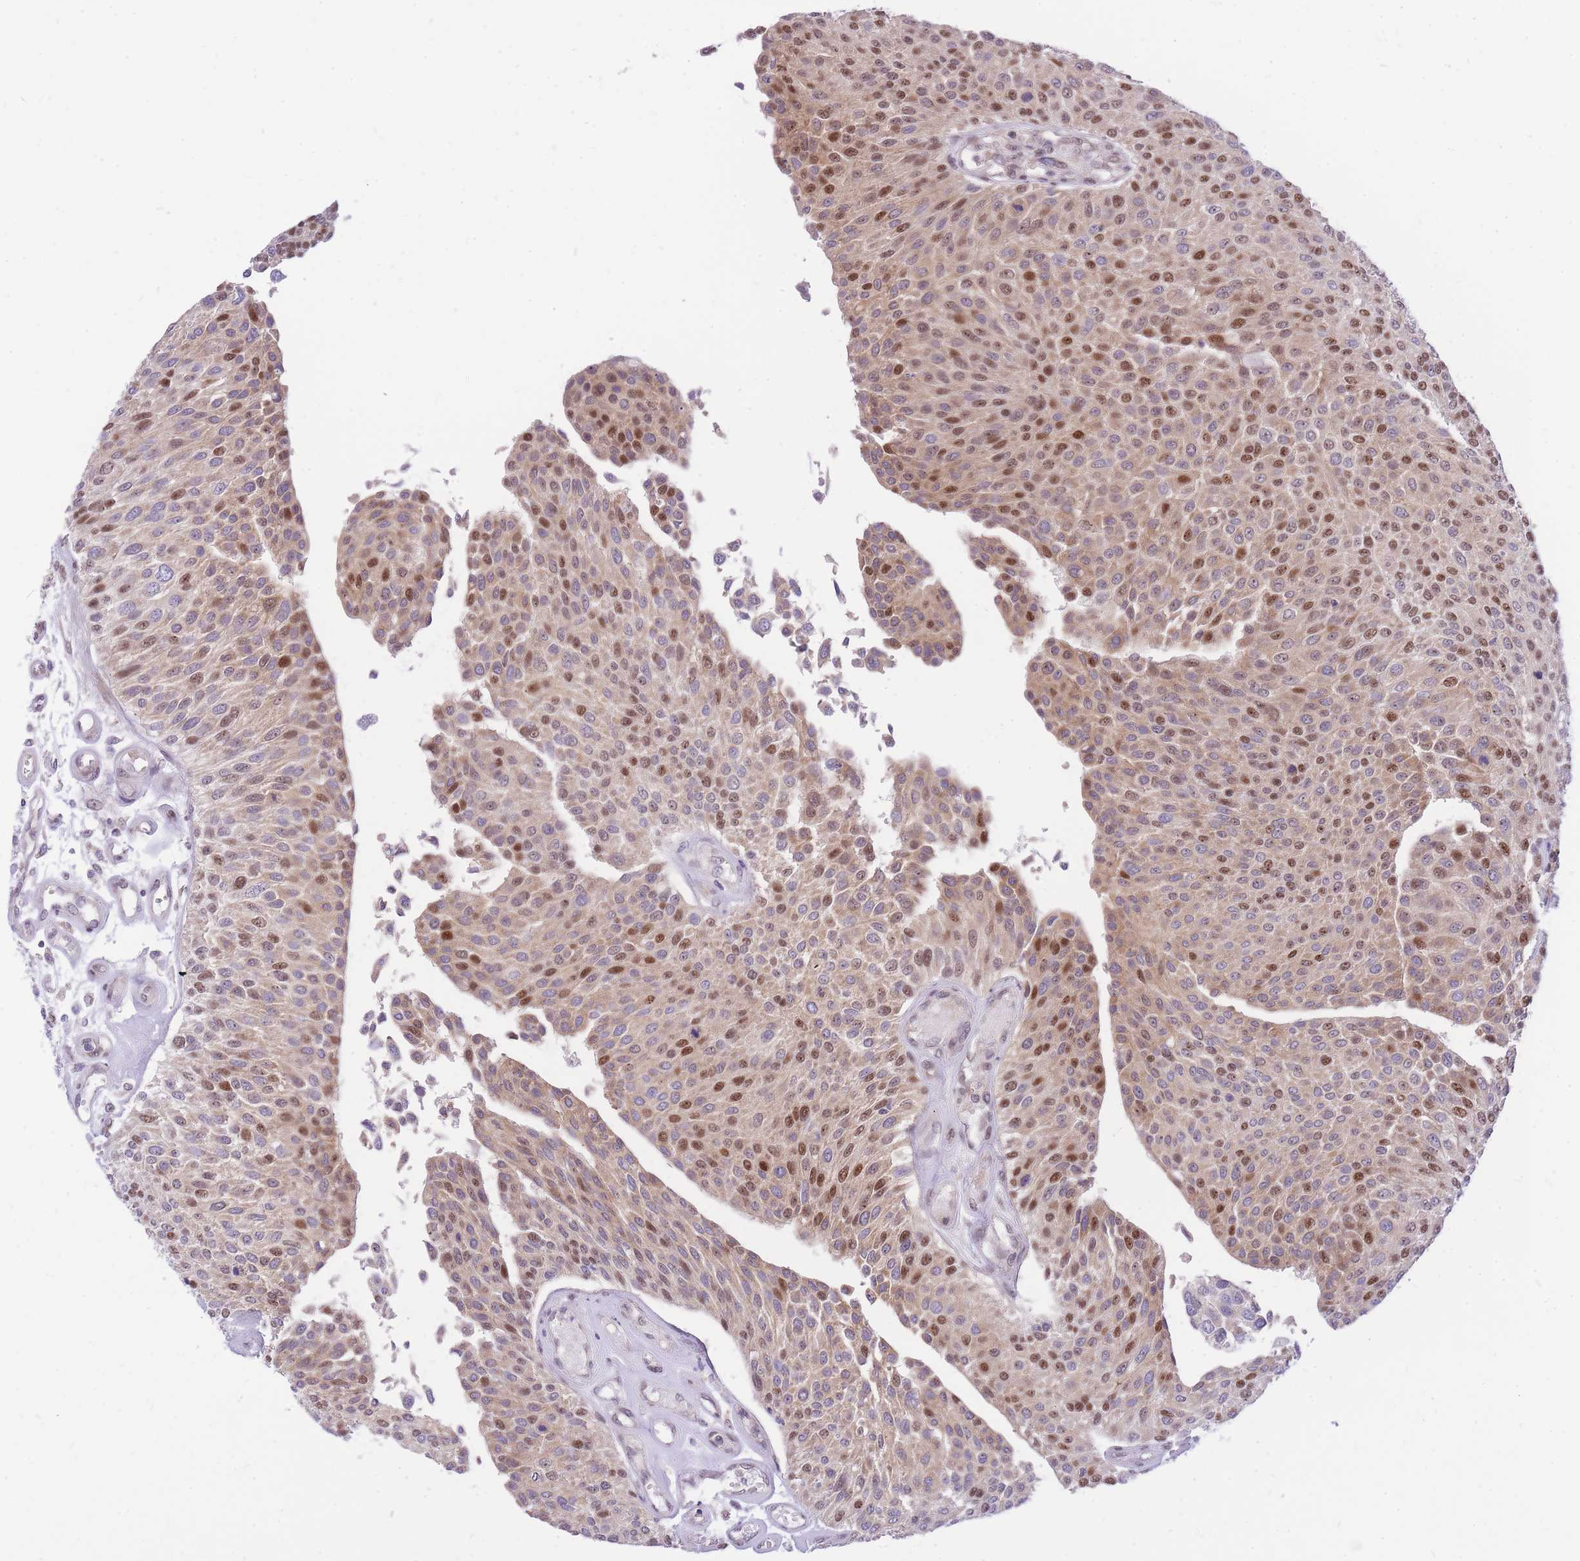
{"staining": {"intensity": "moderate", "quantity": "25%-75%", "location": "cytoplasmic/membranous,nuclear"}, "tissue": "urothelial cancer", "cell_type": "Tumor cells", "image_type": "cancer", "snomed": [{"axis": "morphology", "description": "Urothelial carcinoma, NOS"}, {"axis": "topography", "description": "Urinary bladder"}], "caption": "Protein expression analysis of human transitional cell carcinoma reveals moderate cytoplasmic/membranous and nuclear positivity in about 25%-75% of tumor cells.", "gene": "MINDY2", "patient": {"sex": "male", "age": 55}}